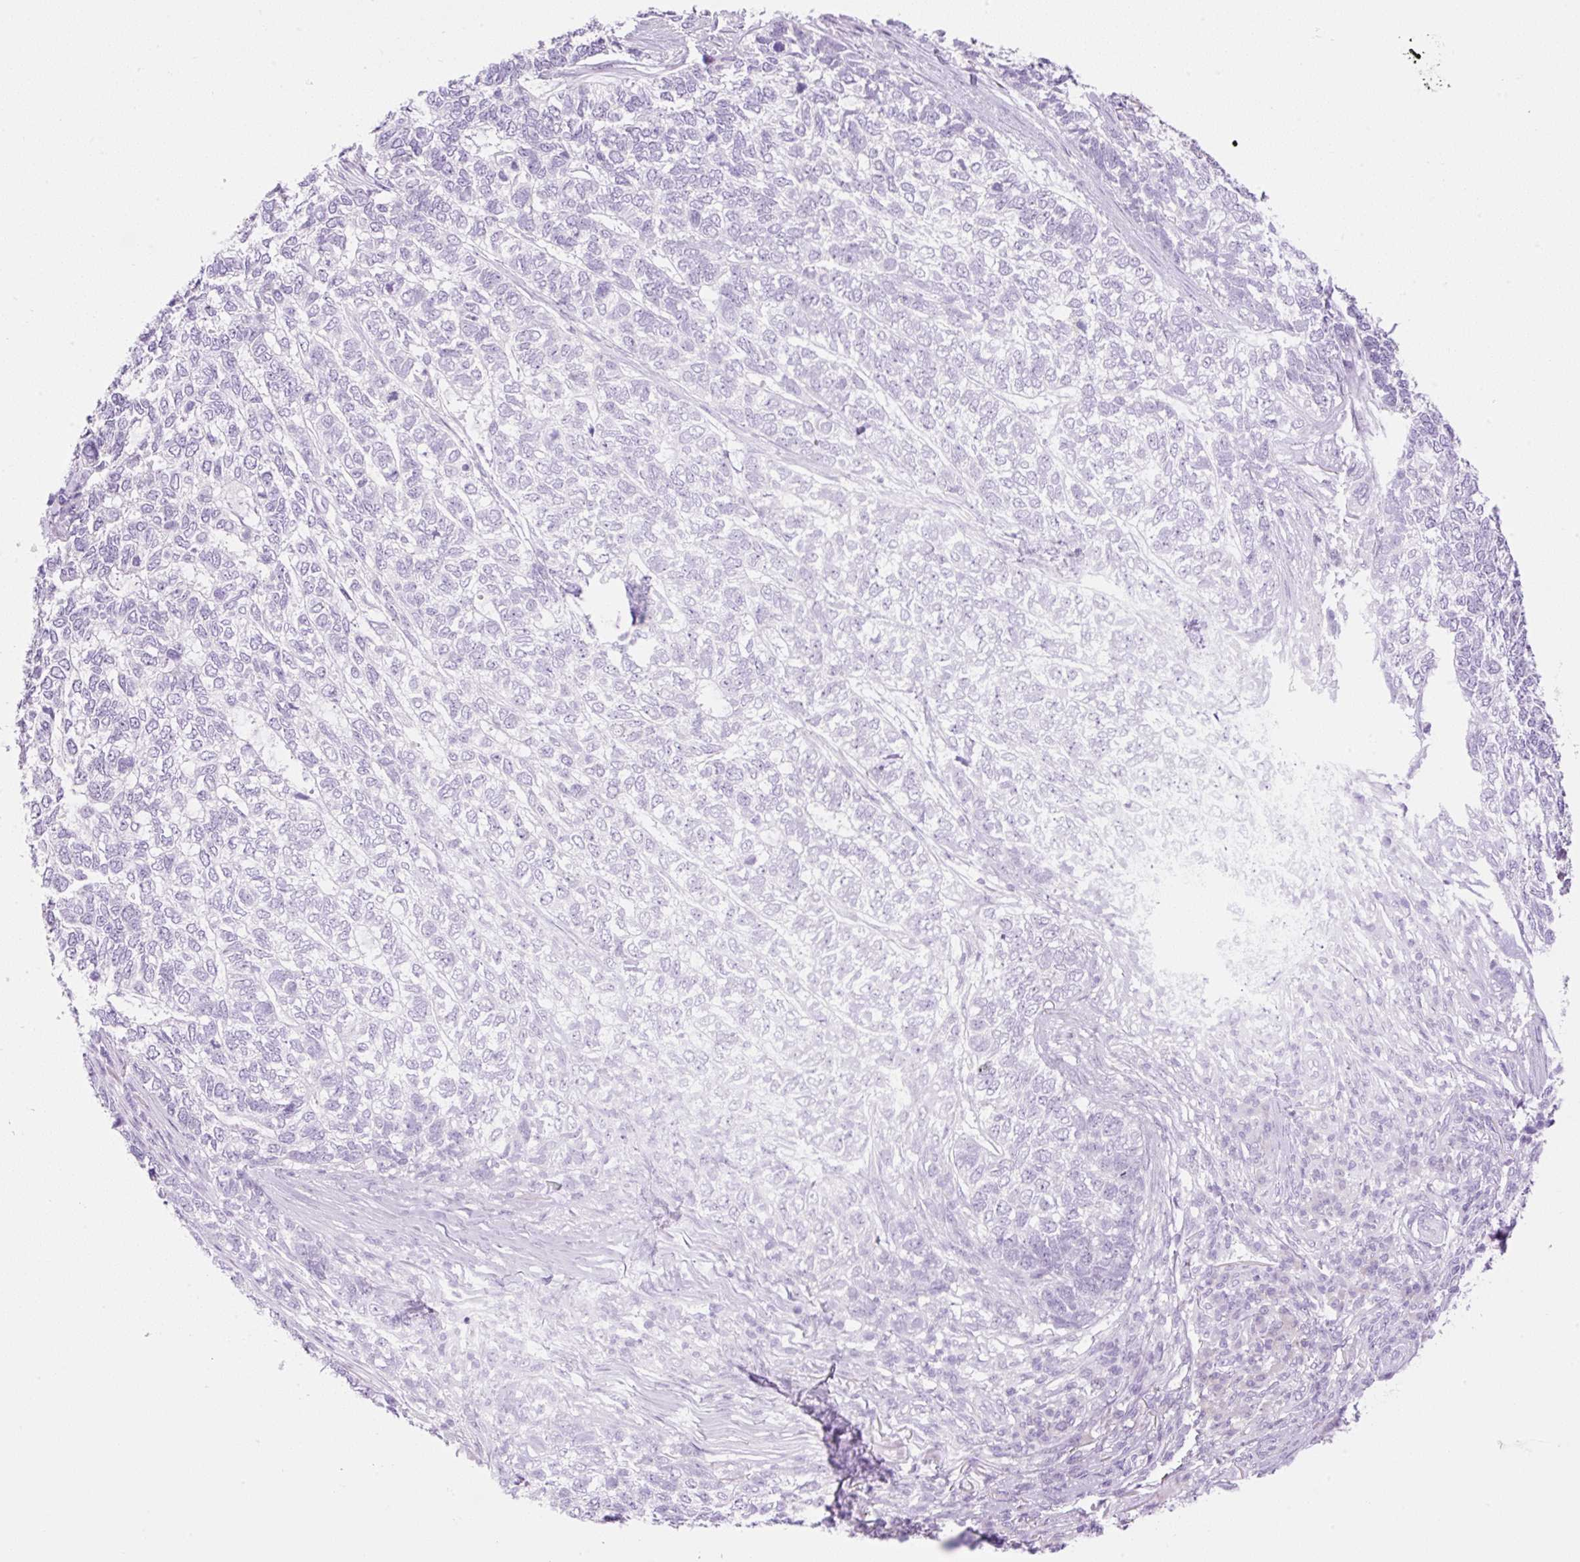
{"staining": {"intensity": "negative", "quantity": "none", "location": "none"}, "tissue": "skin cancer", "cell_type": "Tumor cells", "image_type": "cancer", "snomed": [{"axis": "morphology", "description": "Basal cell carcinoma"}, {"axis": "topography", "description": "Skin"}], "caption": "The IHC histopathology image has no significant staining in tumor cells of skin cancer tissue.", "gene": "PALM3", "patient": {"sex": "female", "age": 65}}